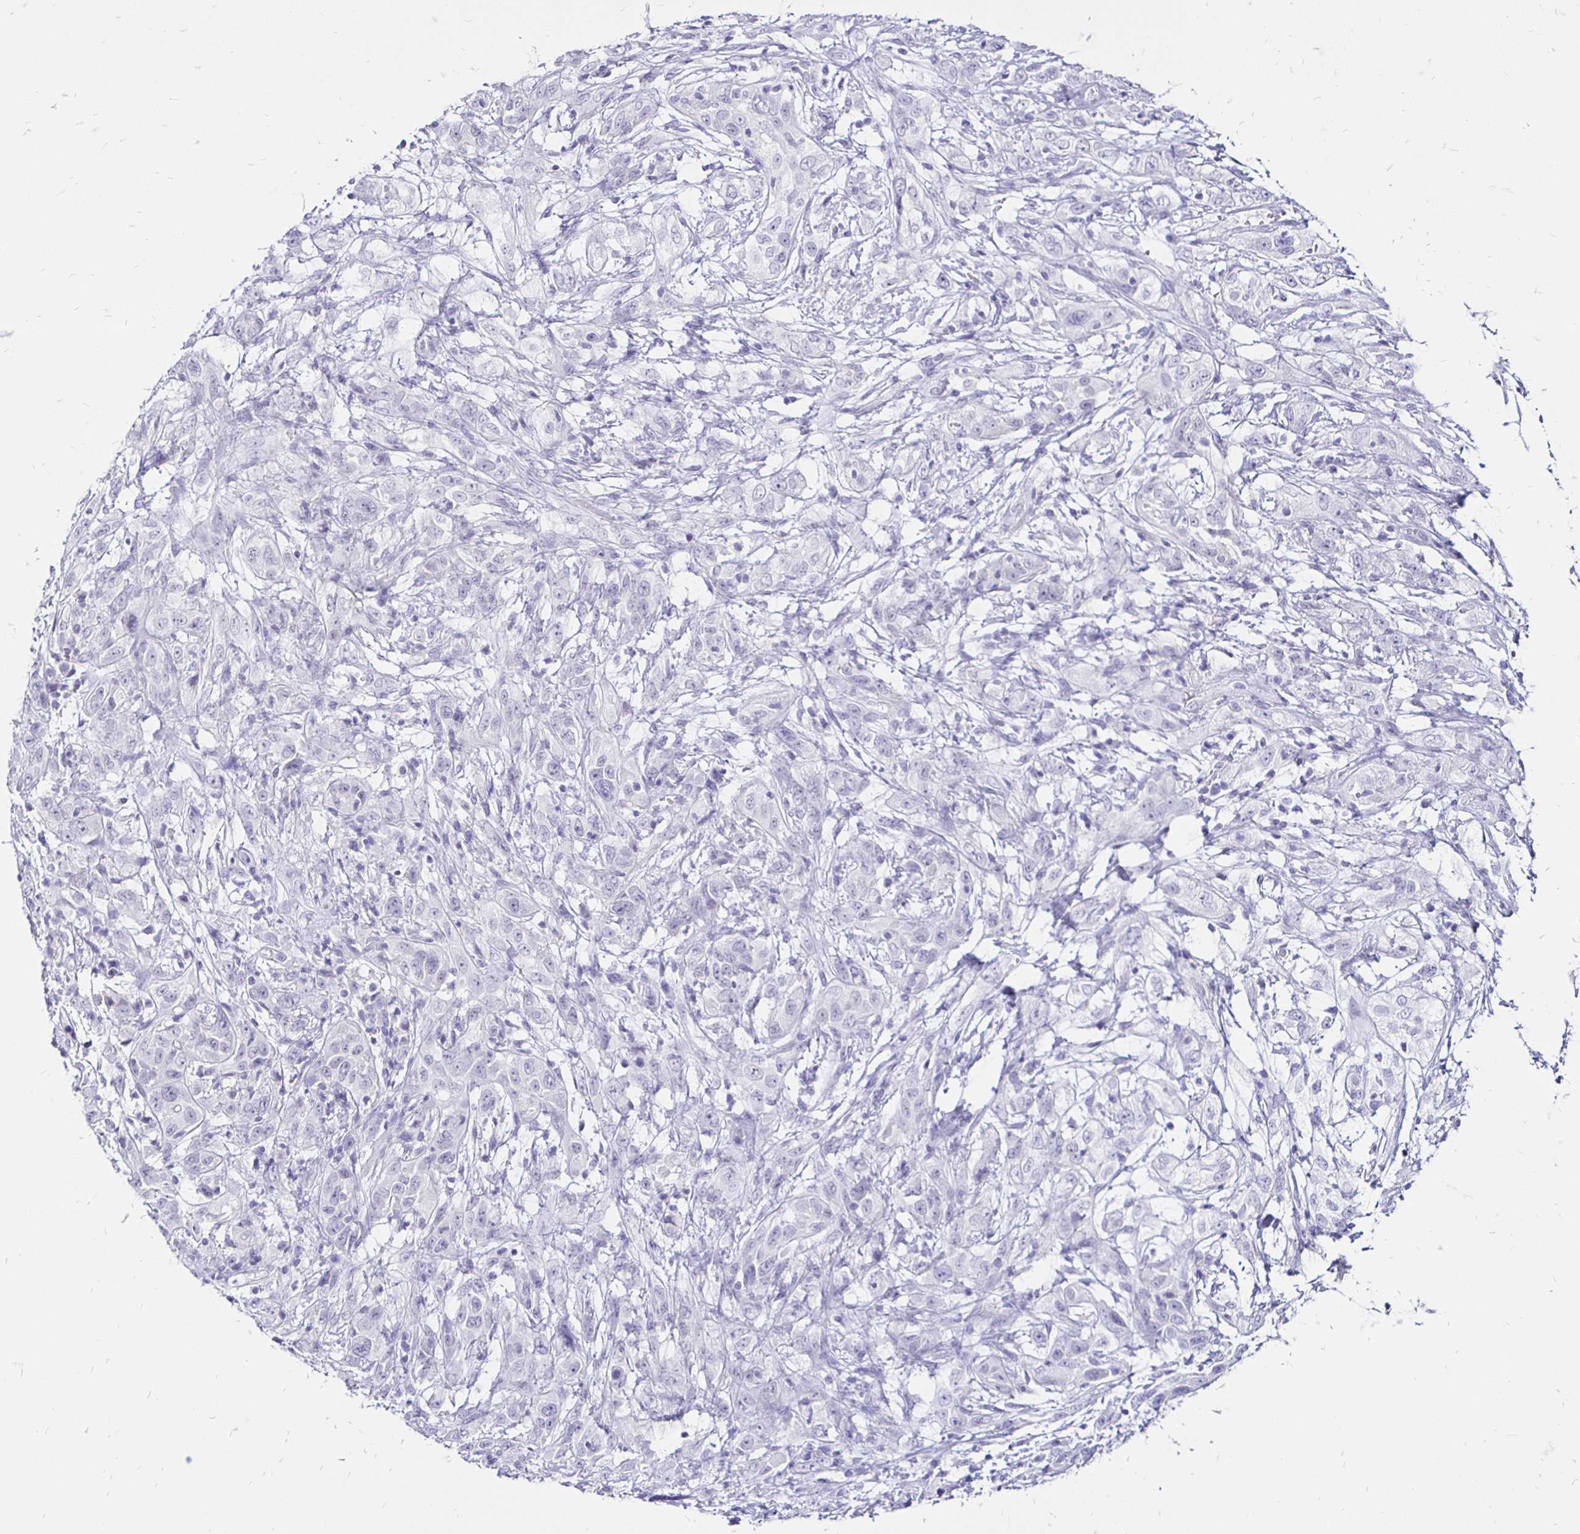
{"staining": {"intensity": "negative", "quantity": "none", "location": "none"}, "tissue": "cervical cancer", "cell_type": "Tumor cells", "image_type": "cancer", "snomed": [{"axis": "morphology", "description": "Adenocarcinoma, NOS"}, {"axis": "topography", "description": "Cervix"}], "caption": "This is an IHC image of cervical cancer (adenocarcinoma). There is no staining in tumor cells.", "gene": "IRGC", "patient": {"sex": "female", "age": 40}}